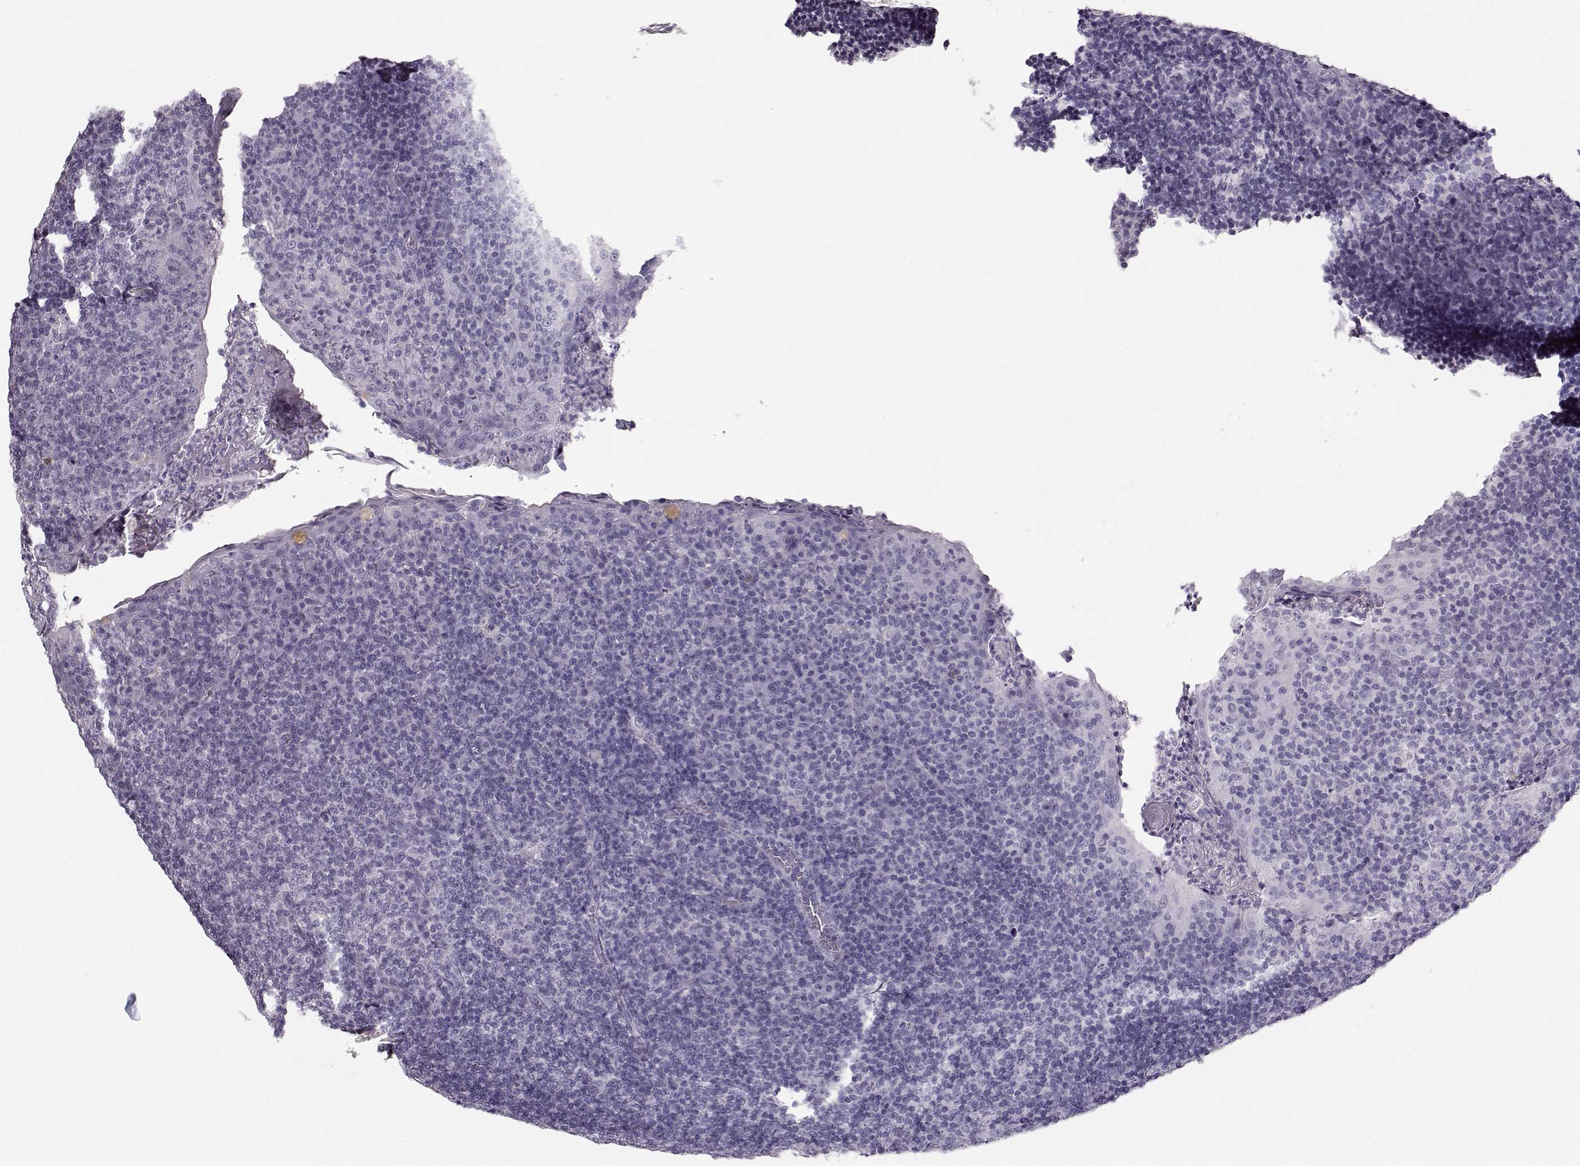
{"staining": {"intensity": "negative", "quantity": "none", "location": "none"}, "tissue": "tonsil", "cell_type": "Germinal center cells", "image_type": "normal", "snomed": [{"axis": "morphology", "description": "Normal tissue, NOS"}, {"axis": "topography", "description": "Tonsil"}], "caption": "The image shows no staining of germinal center cells in unremarkable tonsil. Brightfield microscopy of immunohistochemistry stained with DAB (3,3'-diaminobenzidine) (brown) and hematoxylin (blue), captured at high magnification.", "gene": "NPTXR", "patient": {"sex": "female", "age": 12}}